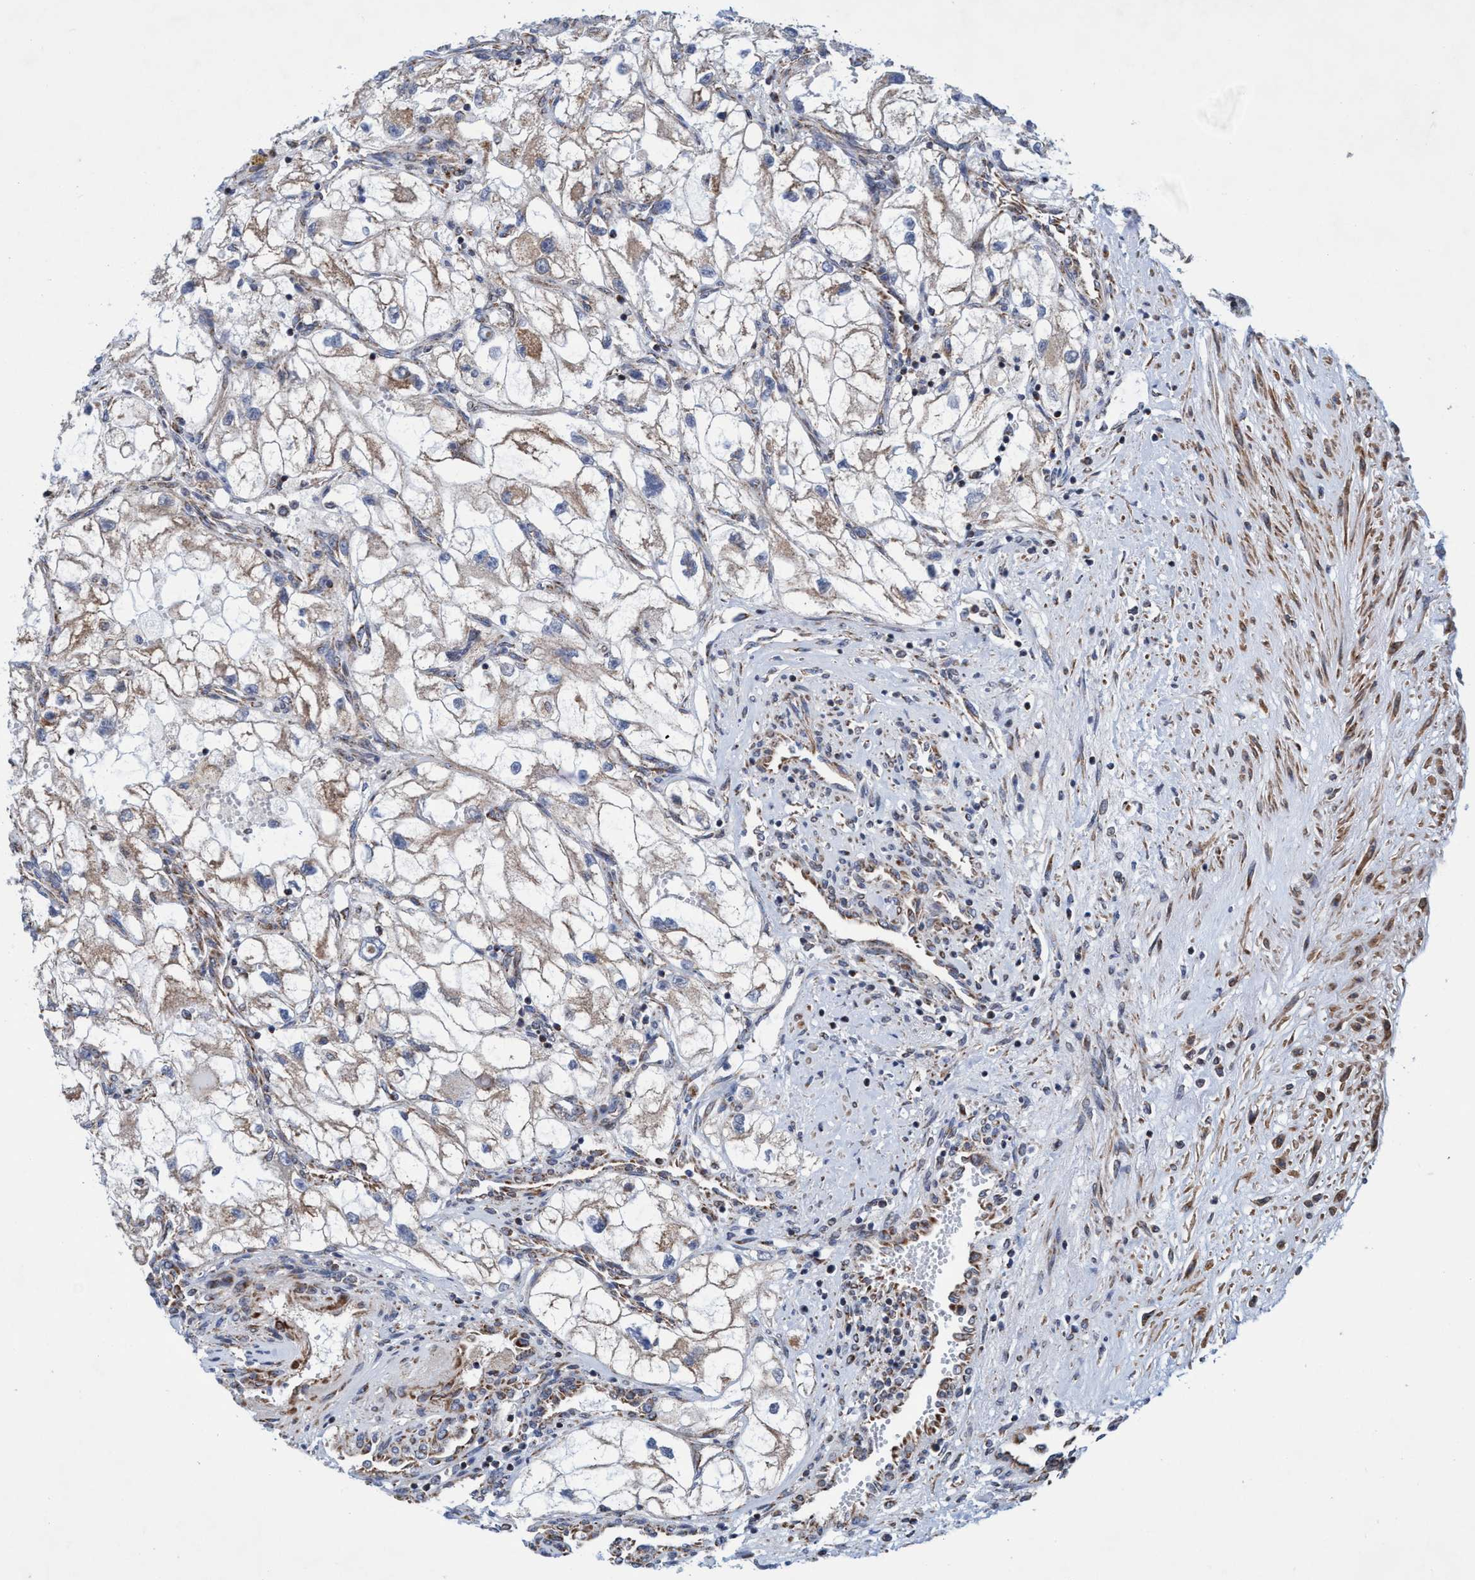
{"staining": {"intensity": "weak", "quantity": "25%-75%", "location": "cytoplasmic/membranous"}, "tissue": "renal cancer", "cell_type": "Tumor cells", "image_type": "cancer", "snomed": [{"axis": "morphology", "description": "Adenocarcinoma, NOS"}, {"axis": "topography", "description": "Kidney"}], "caption": "Protein staining of renal cancer tissue displays weak cytoplasmic/membranous staining in approximately 25%-75% of tumor cells. Using DAB (brown) and hematoxylin (blue) stains, captured at high magnification using brightfield microscopy.", "gene": "POLR1F", "patient": {"sex": "female", "age": 70}}